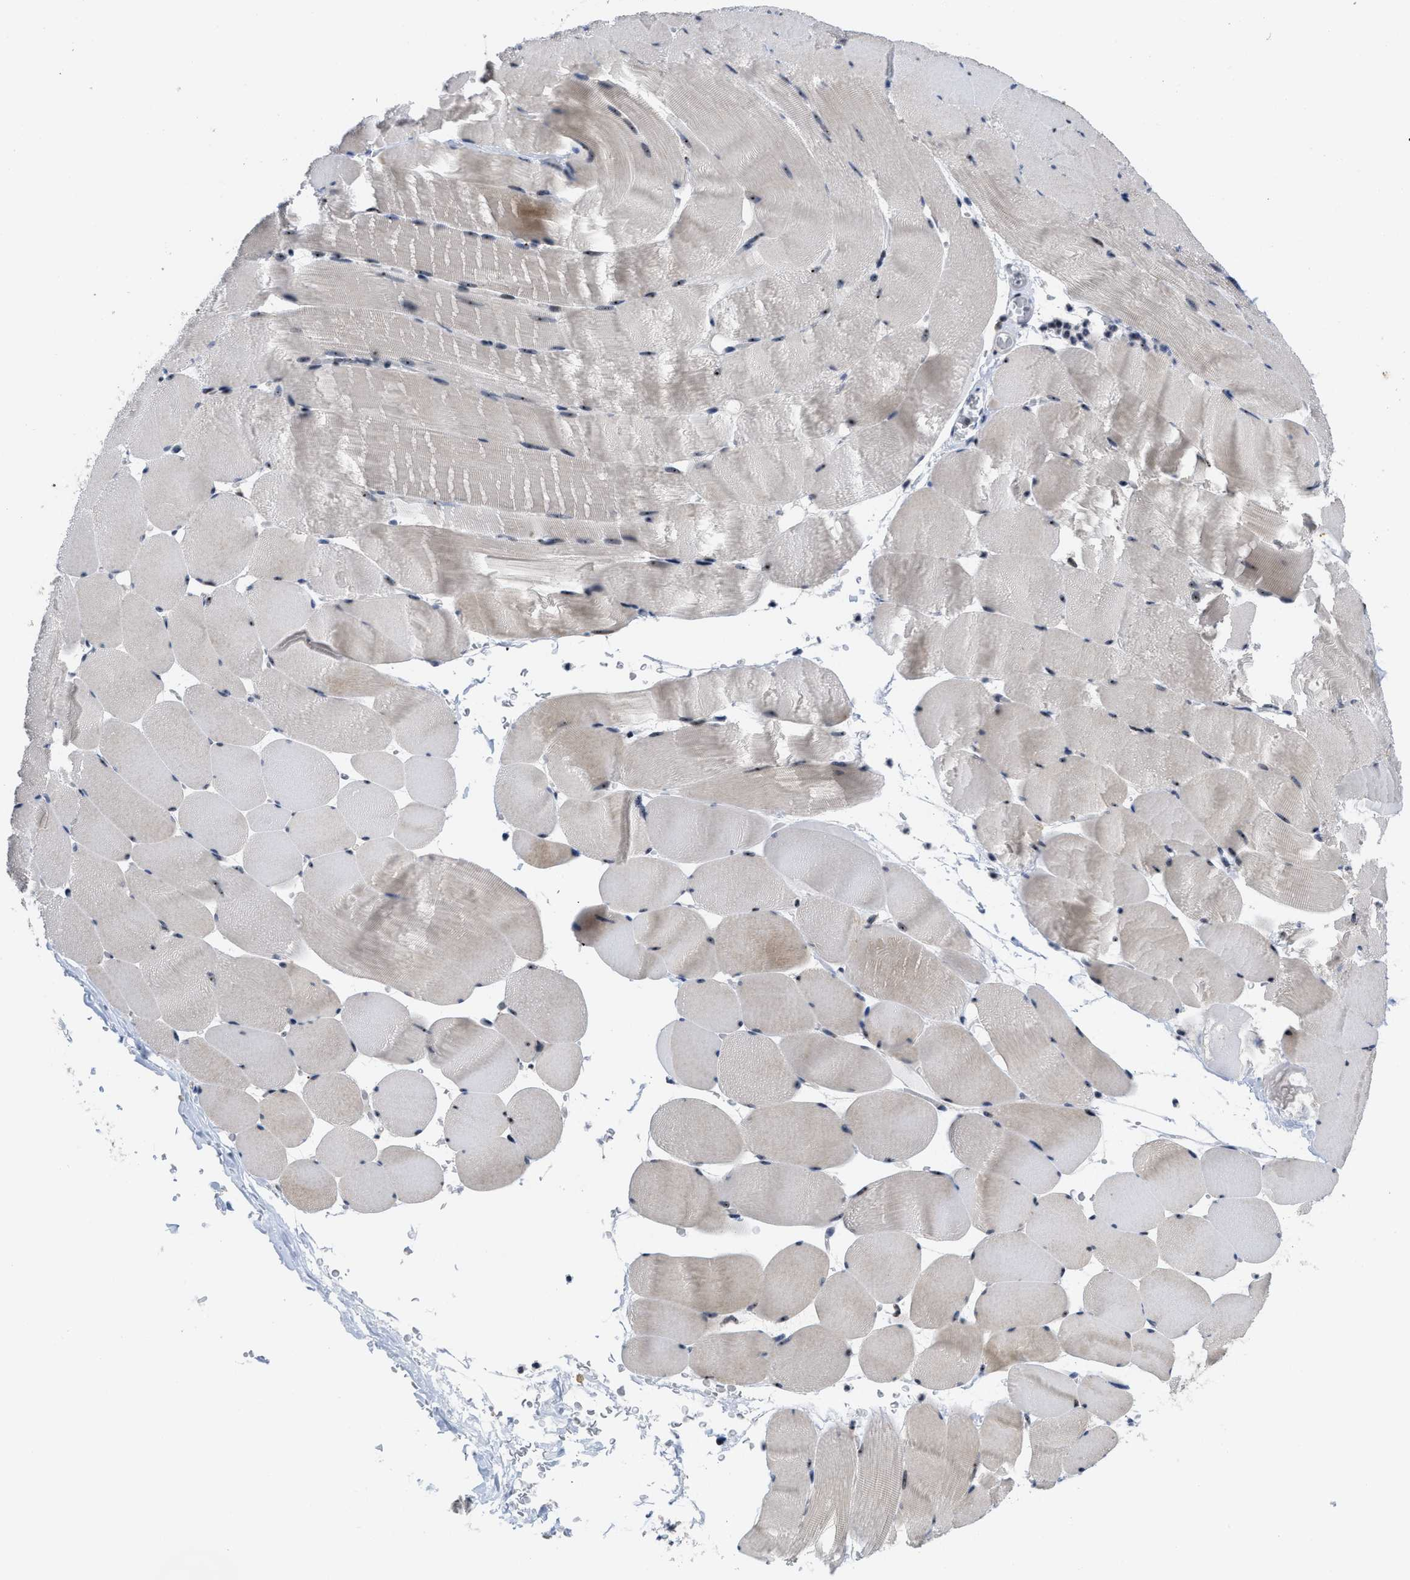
{"staining": {"intensity": "moderate", "quantity": "25%-75%", "location": "cytoplasmic/membranous"}, "tissue": "skeletal muscle", "cell_type": "Myocytes", "image_type": "normal", "snomed": [{"axis": "morphology", "description": "Normal tissue, NOS"}, {"axis": "topography", "description": "Skeletal muscle"}], "caption": "Moderate cytoplasmic/membranous positivity is seen in approximately 25%-75% of myocytes in normal skeletal muscle.", "gene": "NOP58", "patient": {"sex": "male", "age": 62}}